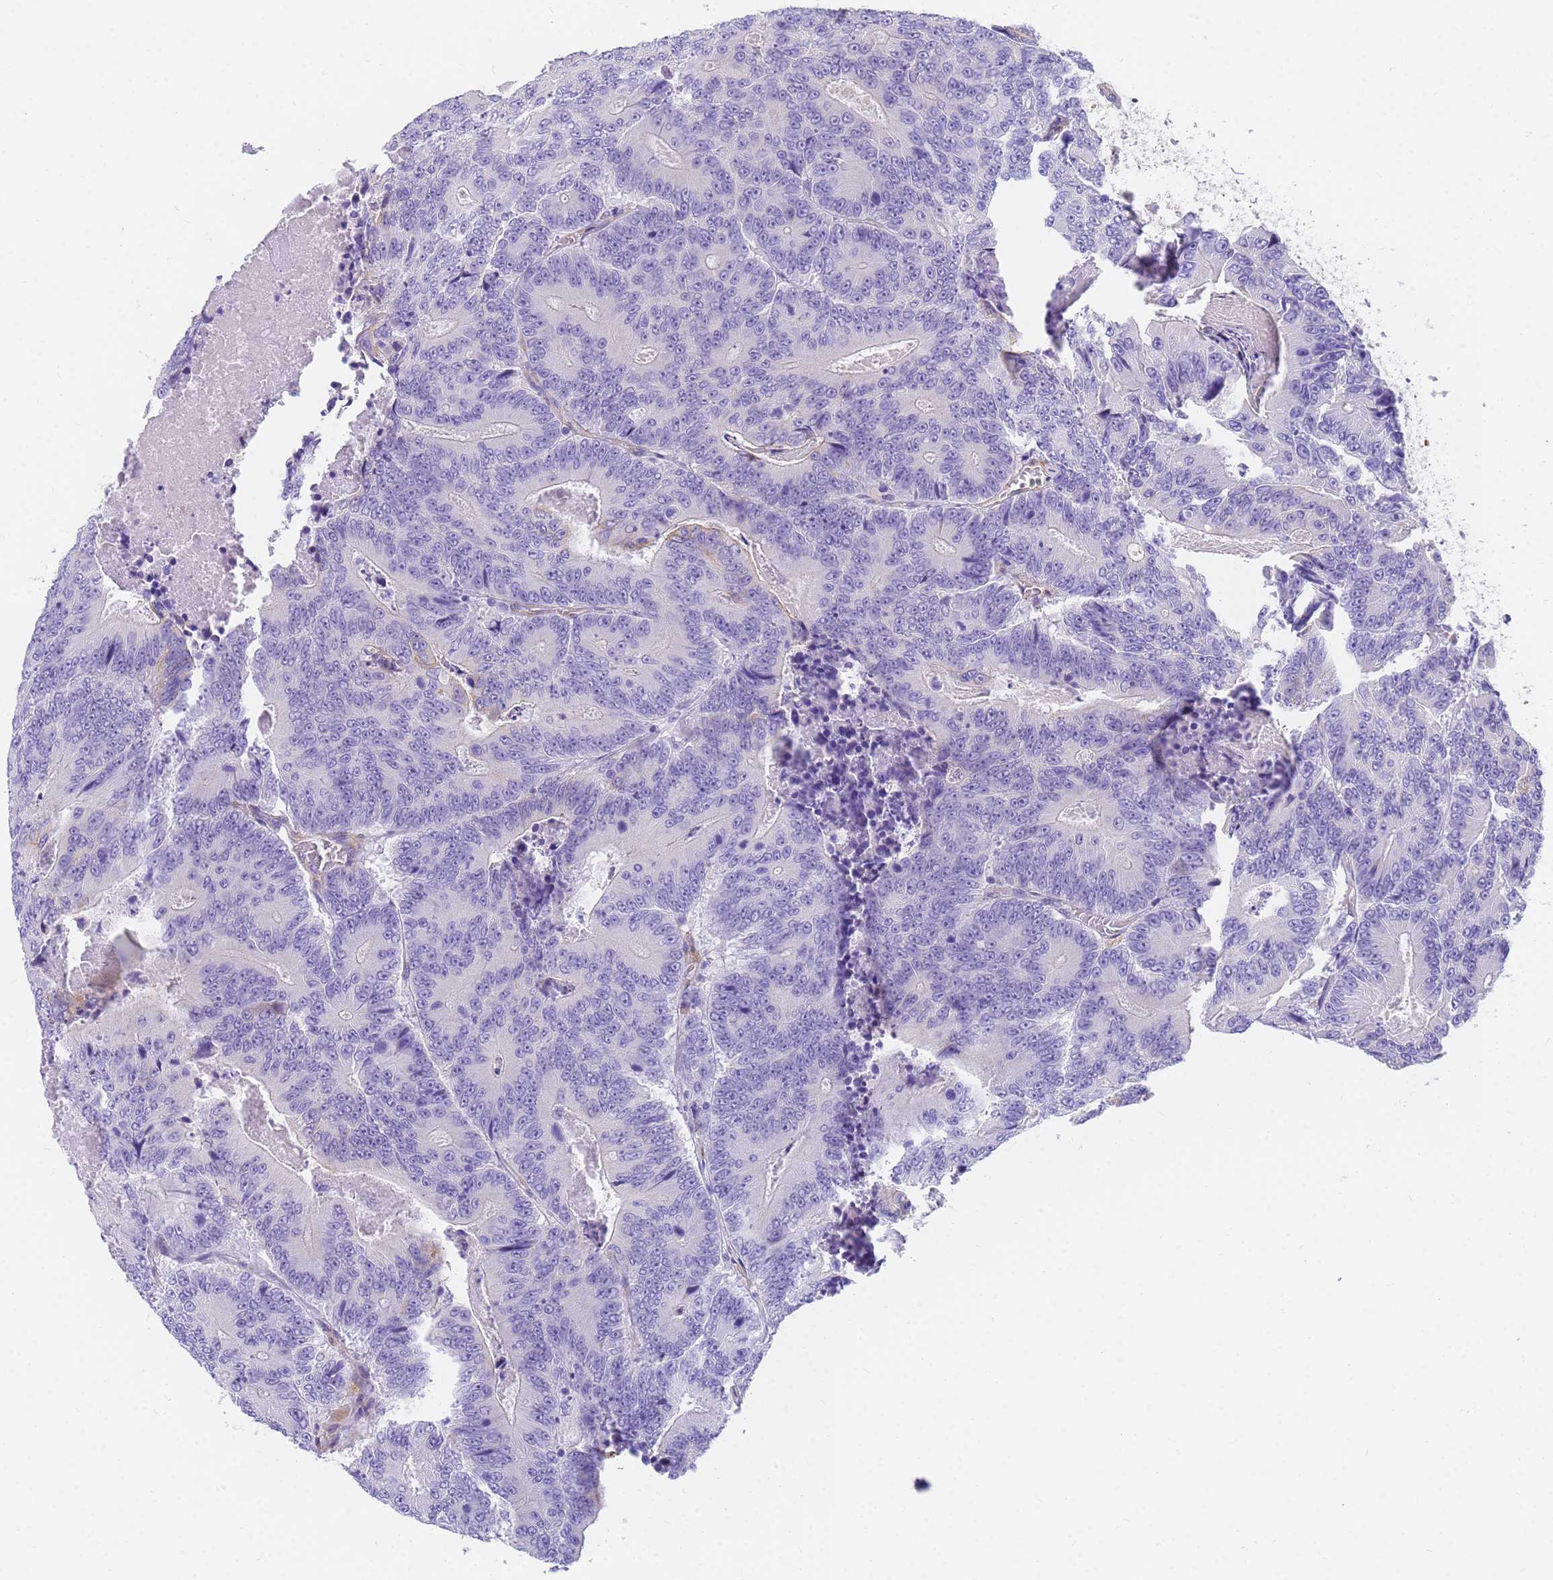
{"staining": {"intensity": "negative", "quantity": "none", "location": "none"}, "tissue": "colorectal cancer", "cell_type": "Tumor cells", "image_type": "cancer", "snomed": [{"axis": "morphology", "description": "Adenocarcinoma, NOS"}, {"axis": "topography", "description": "Colon"}], "caption": "Colorectal cancer (adenocarcinoma) was stained to show a protein in brown. There is no significant staining in tumor cells.", "gene": "MVB12A", "patient": {"sex": "male", "age": 83}}